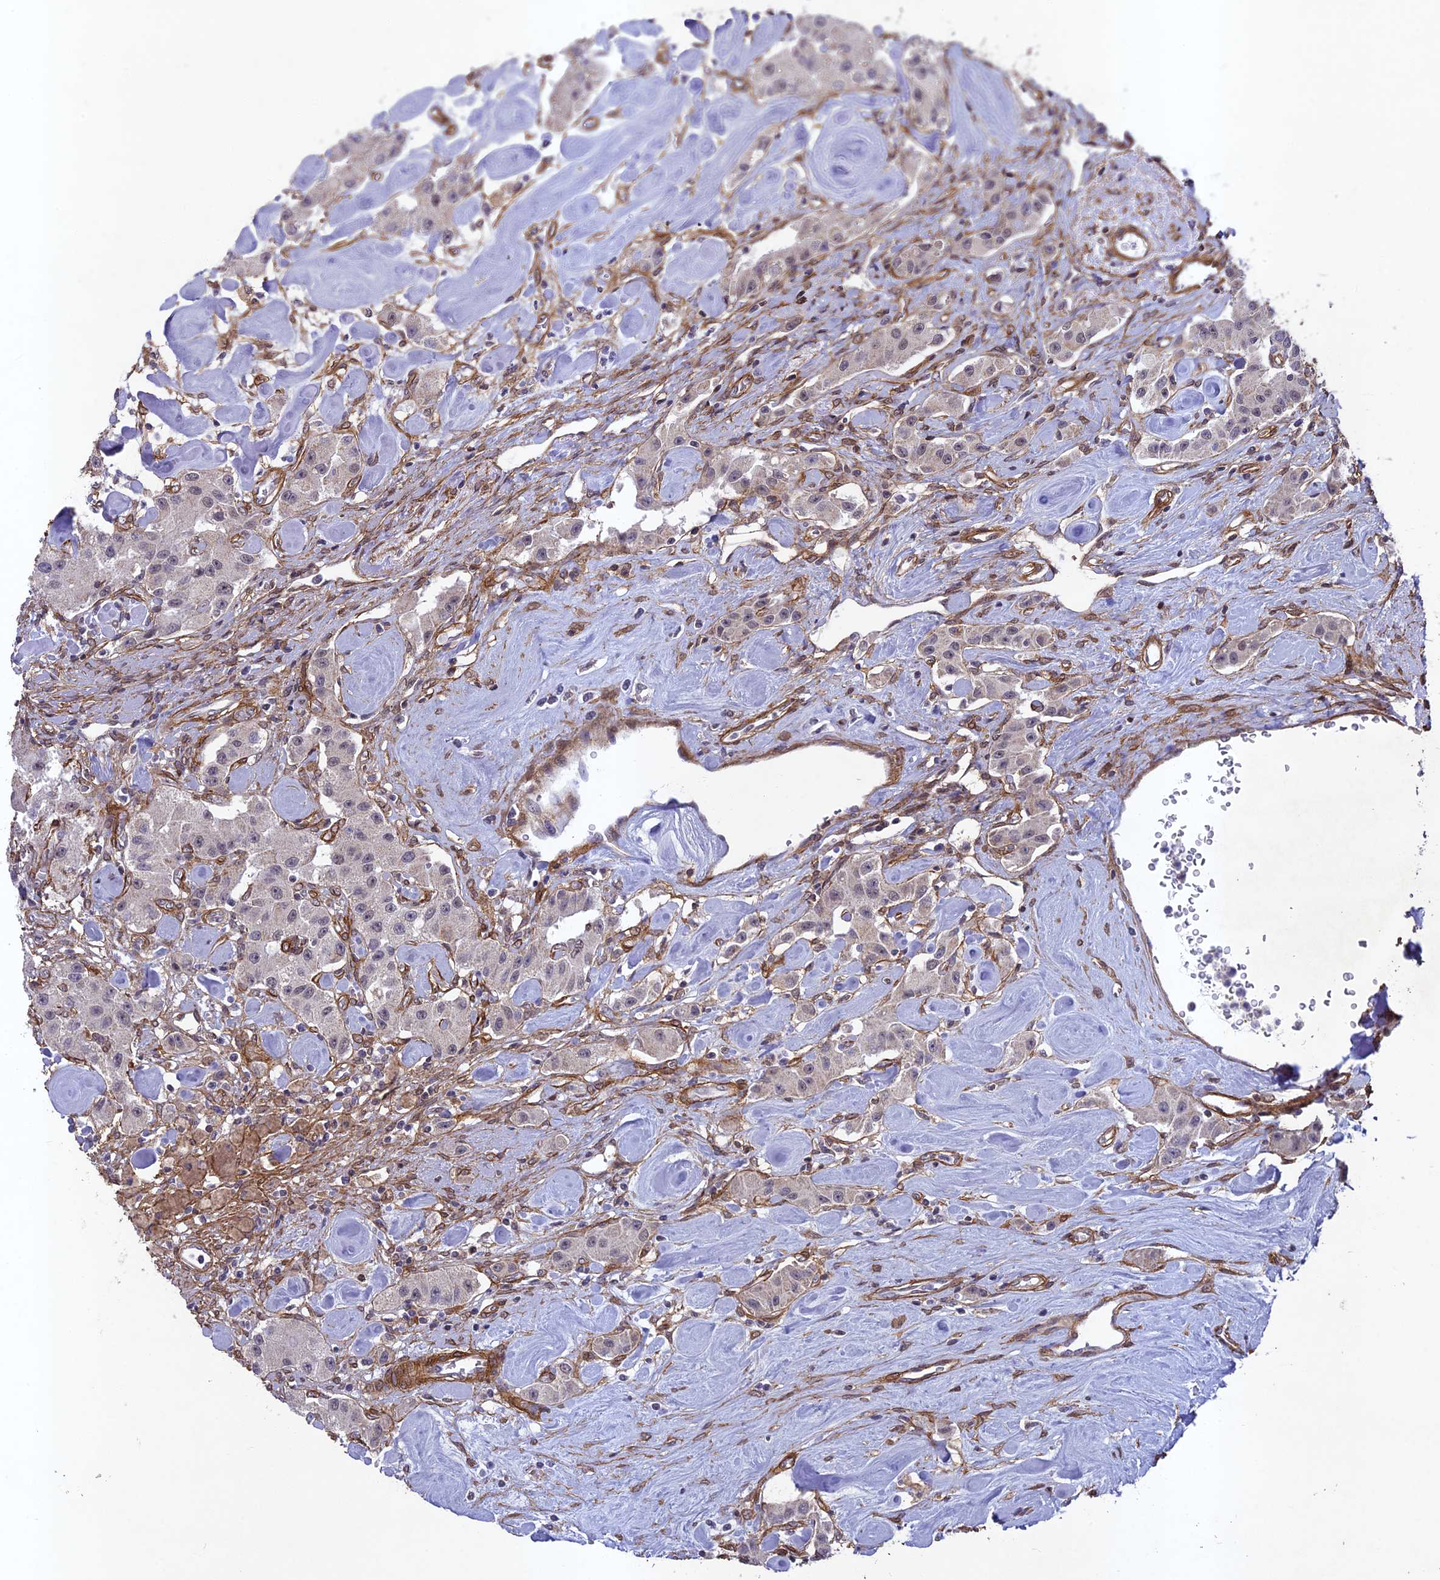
{"staining": {"intensity": "negative", "quantity": "none", "location": "none"}, "tissue": "carcinoid", "cell_type": "Tumor cells", "image_type": "cancer", "snomed": [{"axis": "morphology", "description": "Carcinoid, malignant, NOS"}, {"axis": "topography", "description": "Pancreas"}], "caption": "DAB (3,3'-diaminobenzidine) immunohistochemical staining of carcinoid (malignant) displays no significant staining in tumor cells.", "gene": "TNS1", "patient": {"sex": "male", "age": 41}}